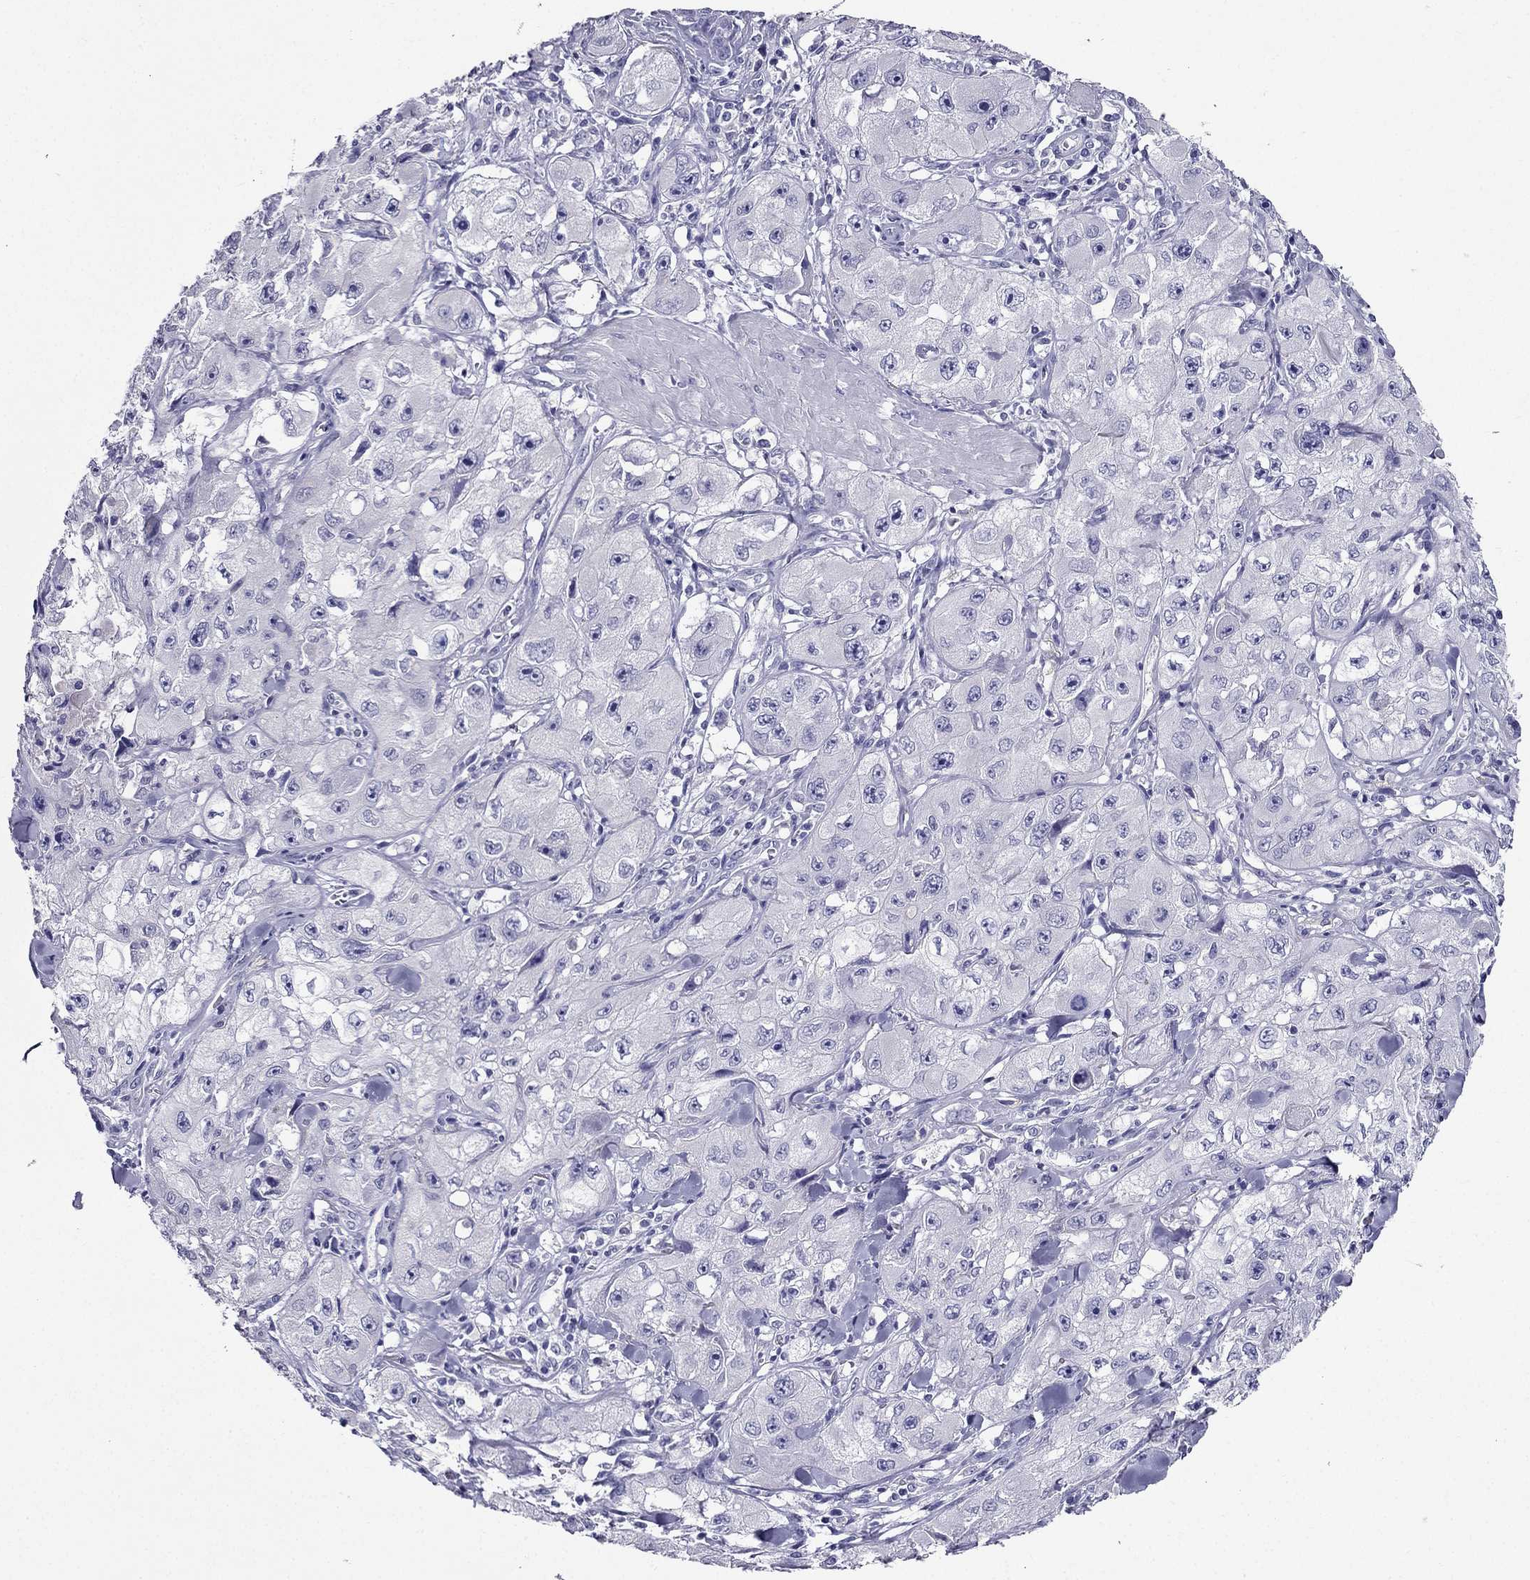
{"staining": {"intensity": "negative", "quantity": "none", "location": "none"}, "tissue": "skin cancer", "cell_type": "Tumor cells", "image_type": "cancer", "snomed": [{"axis": "morphology", "description": "Squamous cell carcinoma, NOS"}, {"axis": "topography", "description": "Skin"}, {"axis": "topography", "description": "Subcutis"}], "caption": "High power microscopy micrograph of an immunohistochemistry image of squamous cell carcinoma (skin), revealing no significant staining in tumor cells. The staining is performed using DAB brown chromogen with nuclei counter-stained in using hematoxylin.", "gene": "ZNF541", "patient": {"sex": "male", "age": 73}}